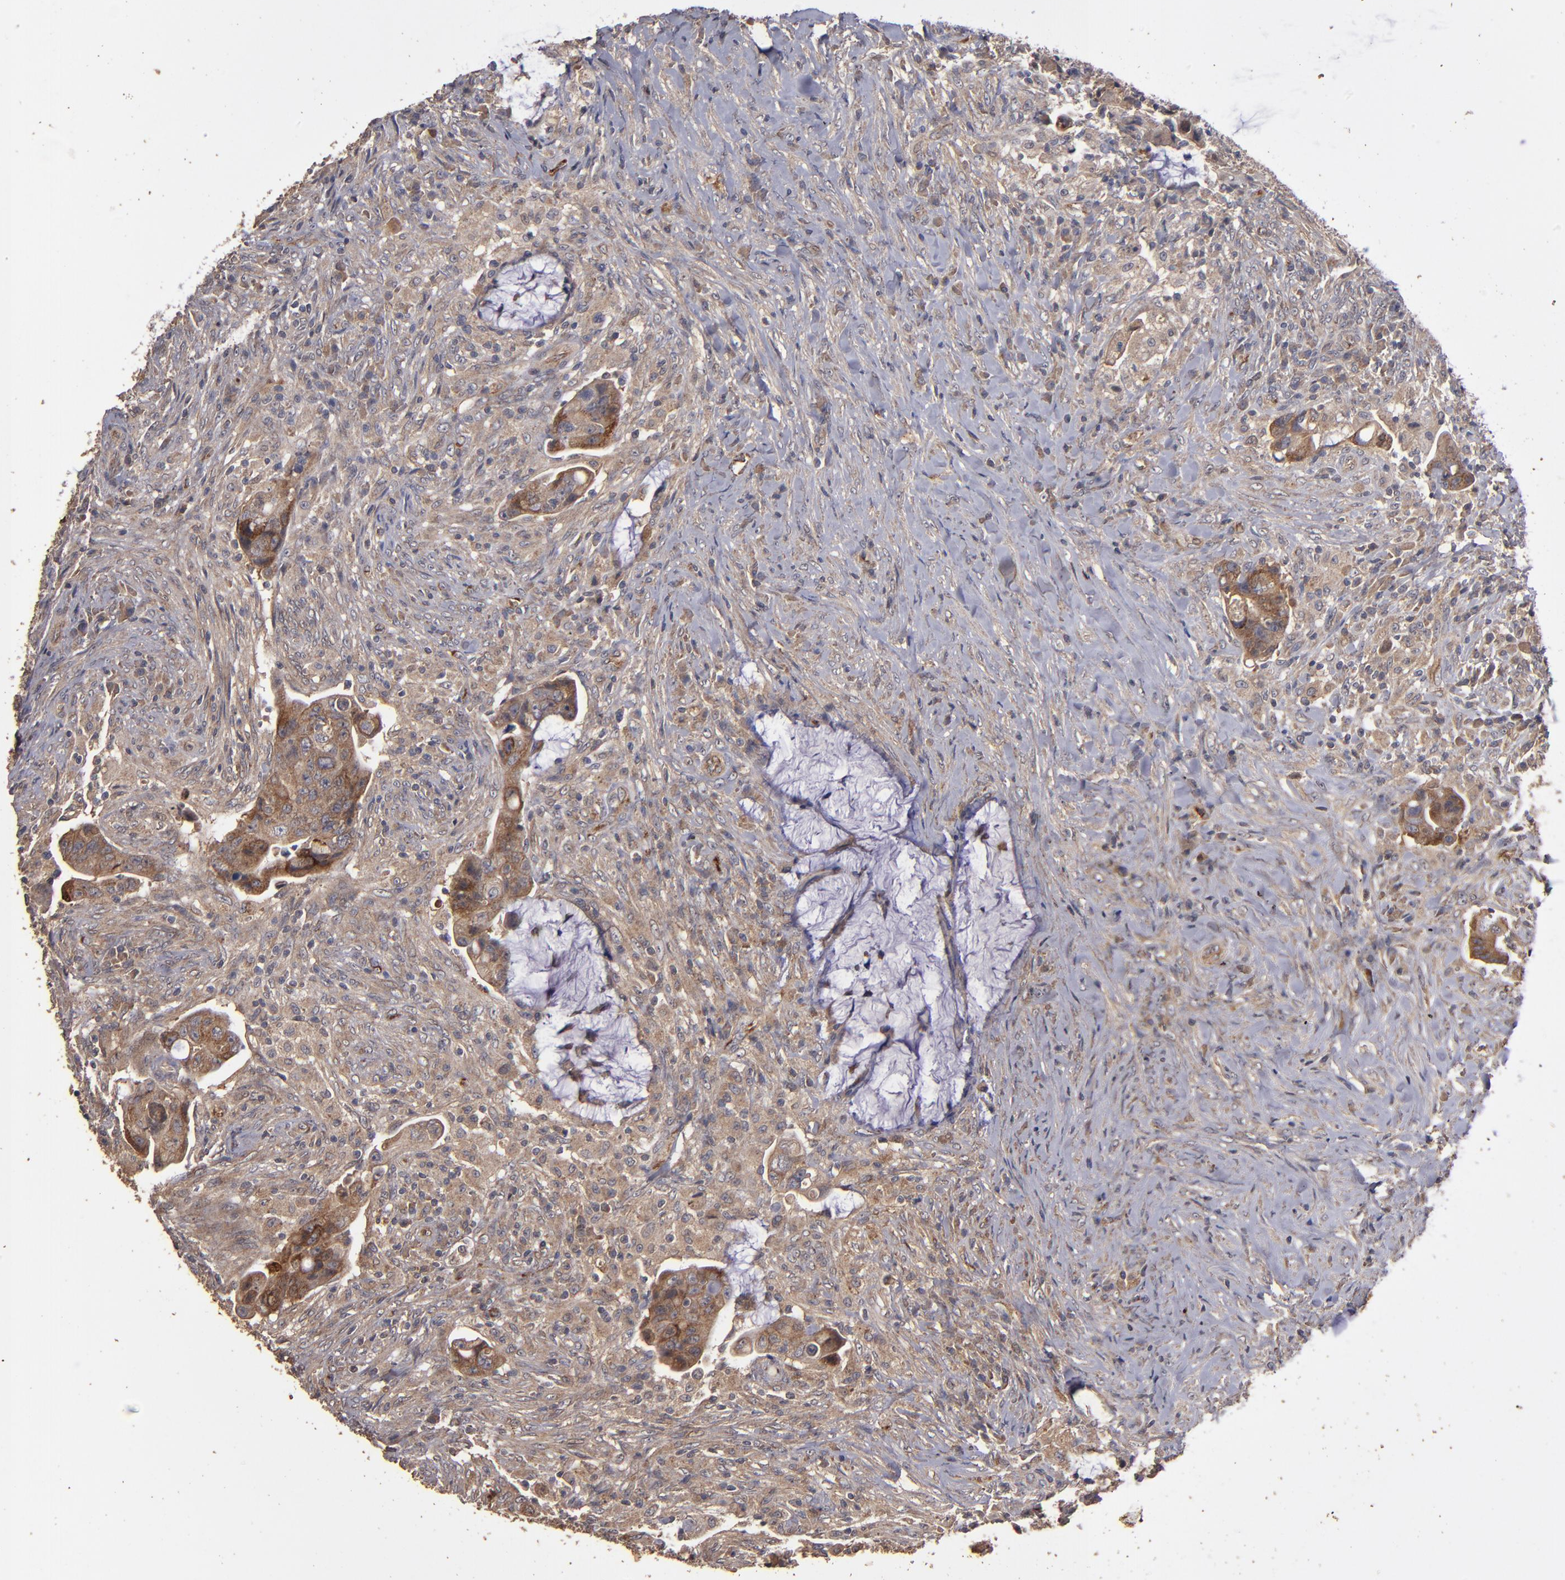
{"staining": {"intensity": "strong", "quantity": ">75%", "location": "cytoplasmic/membranous"}, "tissue": "colorectal cancer", "cell_type": "Tumor cells", "image_type": "cancer", "snomed": [{"axis": "morphology", "description": "Adenocarcinoma, NOS"}, {"axis": "topography", "description": "Rectum"}], "caption": "Immunohistochemical staining of colorectal cancer exhibits strong cytoplasmic/membranous protein staining in about >75% of tumor cells.", "gene": "DIPK2B", "patient": {"sex": "female", "age": 71}}